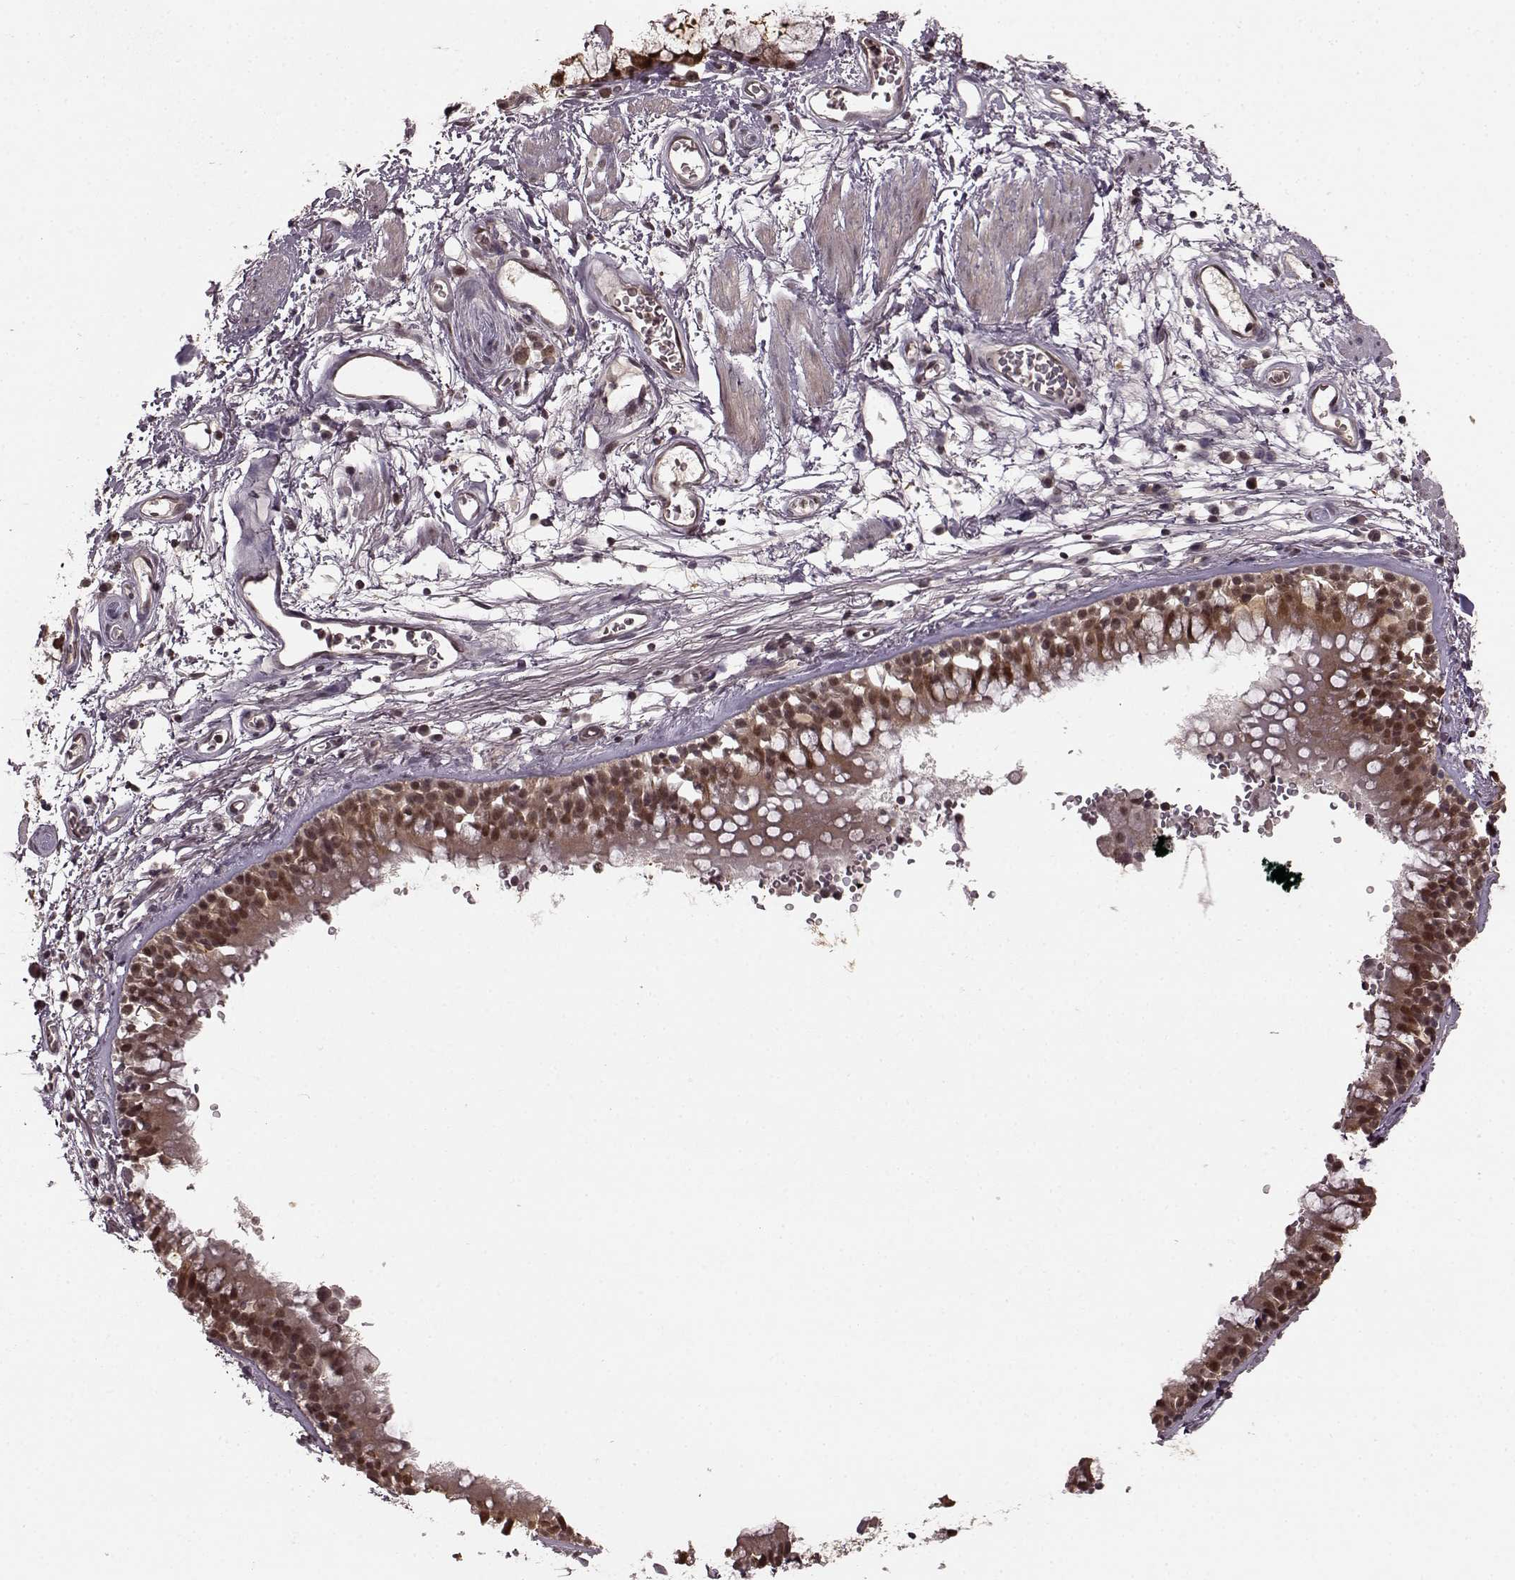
{"staining": {"intensity": "negative", "quantity": "none", "location": "none"}, "tissue": "adipose tissue", "cell_type": "Adipocytes", "image_type": "normal", "snomed": [{"axis": "morphology", "description": "Normal tissue, NOS"}, {"axis": "topography", "description": "Cartilage tissue"}, {"axis": "topography", "description": "Bronchus"}], "caption": "Image shows no protein staining in adipocytes of normal adipose tissue. (IHC, brightfield microscopy, high magnification).", "gene": "GSS", "patient": {"sex": "male", "age": 58}}